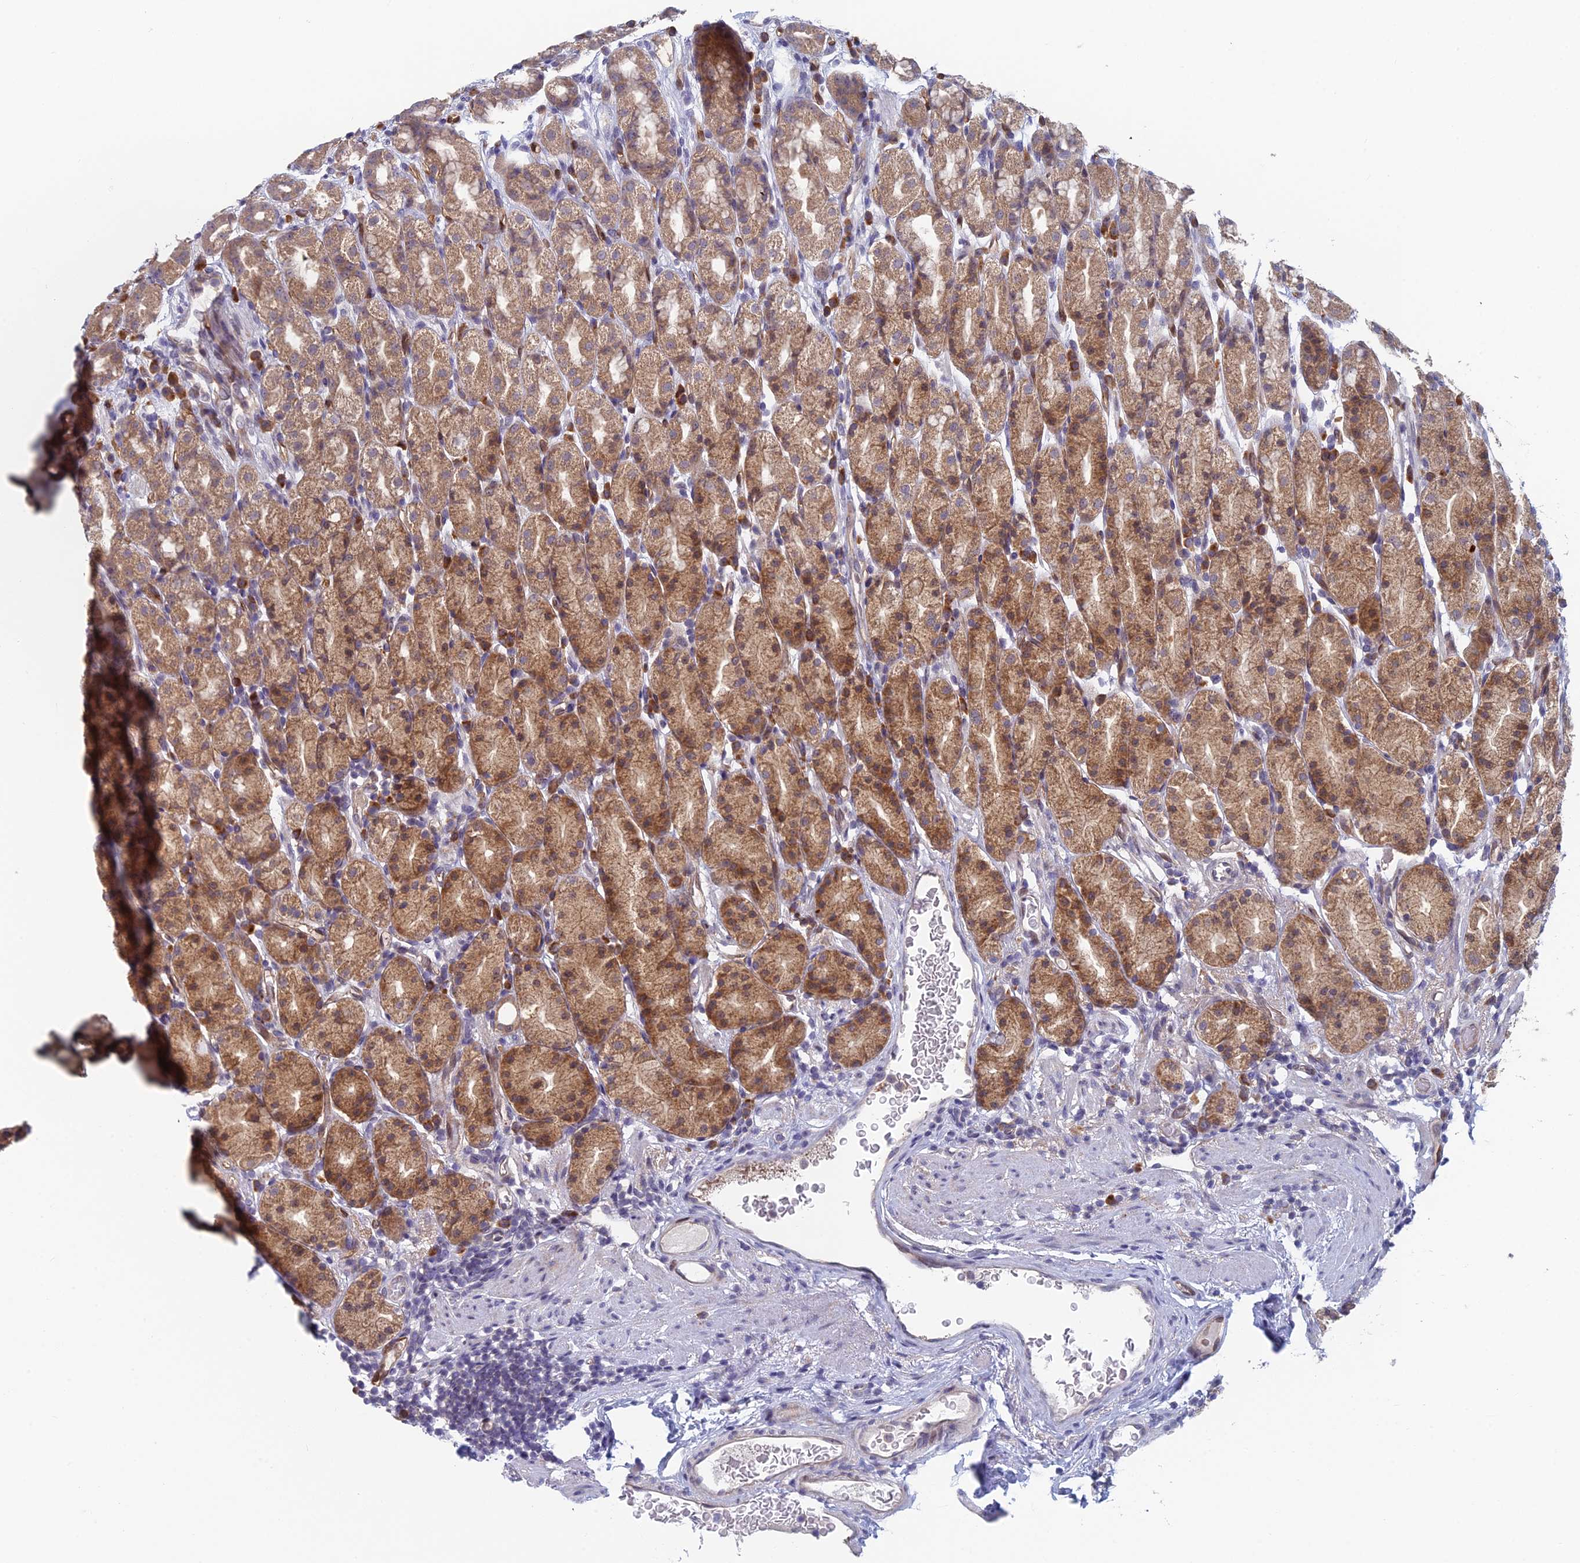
{"staining": {"intensity": "moderate", "quantity": ">75%", "location": "cytoplasmic/membranous"}, "tissue": "stomach", "cell_type": "Glandular cells", "image_type": "normal", "snomed": [{"axis": "morphology", "description": "Normal tissue, NOS"}, {"axis": "topography", "description": "Stomach, upper"}, {"axis": "topography", "description": "Stomach, lower"}, {"axis": "topography", "description": "Small intestine"}], "caption": "Immunohistochemical staining of unremarkable human stomach reveals moderate cytoplasmic/membranous protein staining in approximately >75% of glandular cells.", "gene": "PPP1R26", "patient": {"sex": "male", "age": 68}}